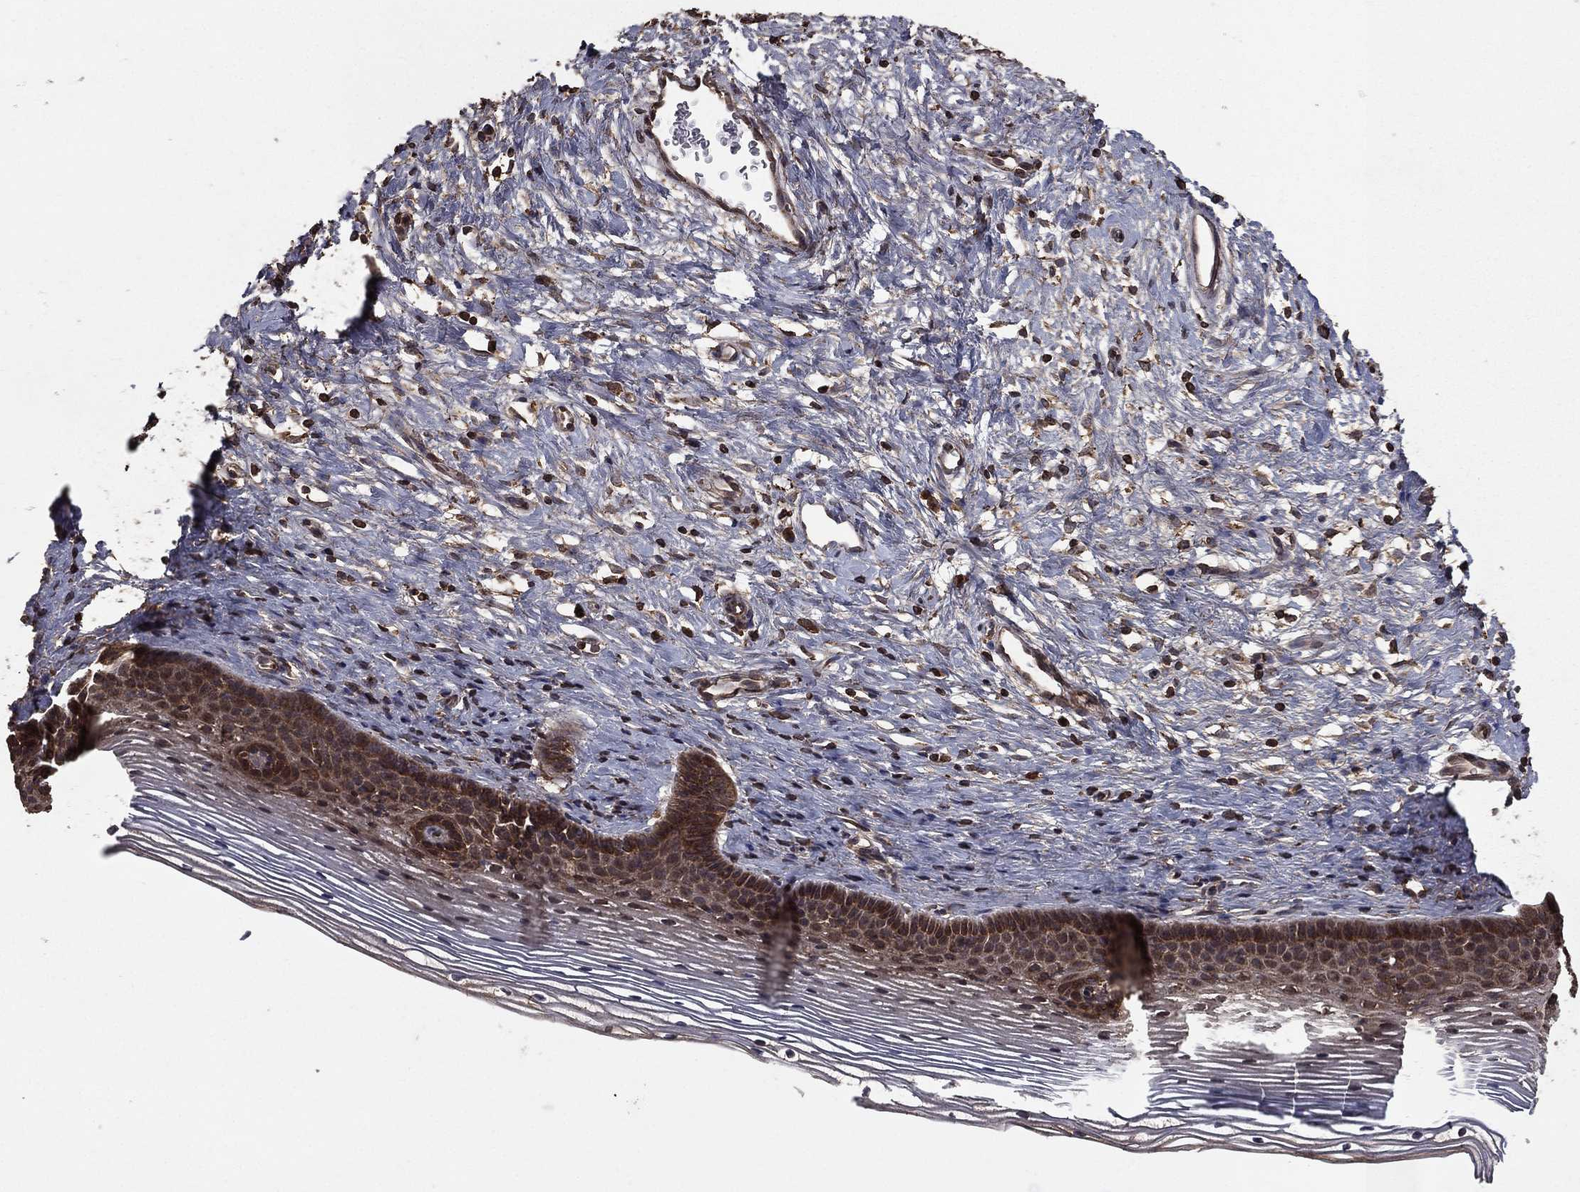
{"staining": {"intensity": "negative", "quantity": "none", "location": "none"}, "tissue": "cervix", "cell_type": "Glandular cells", "image_type": "normal", "snomed": [{"axis": "morphology", "description": "Normal tissue, NOS"}, {"axis": "topography", "description": "Cervix"}], "caption": "High power microscopy histopathology image of an immunohistochemistry (IHC) micrograph of normal cervix, revealing no significant expression in glandular cells.", "gene": "BIRC6", "patient": {"sex": "female", "age": 39}}